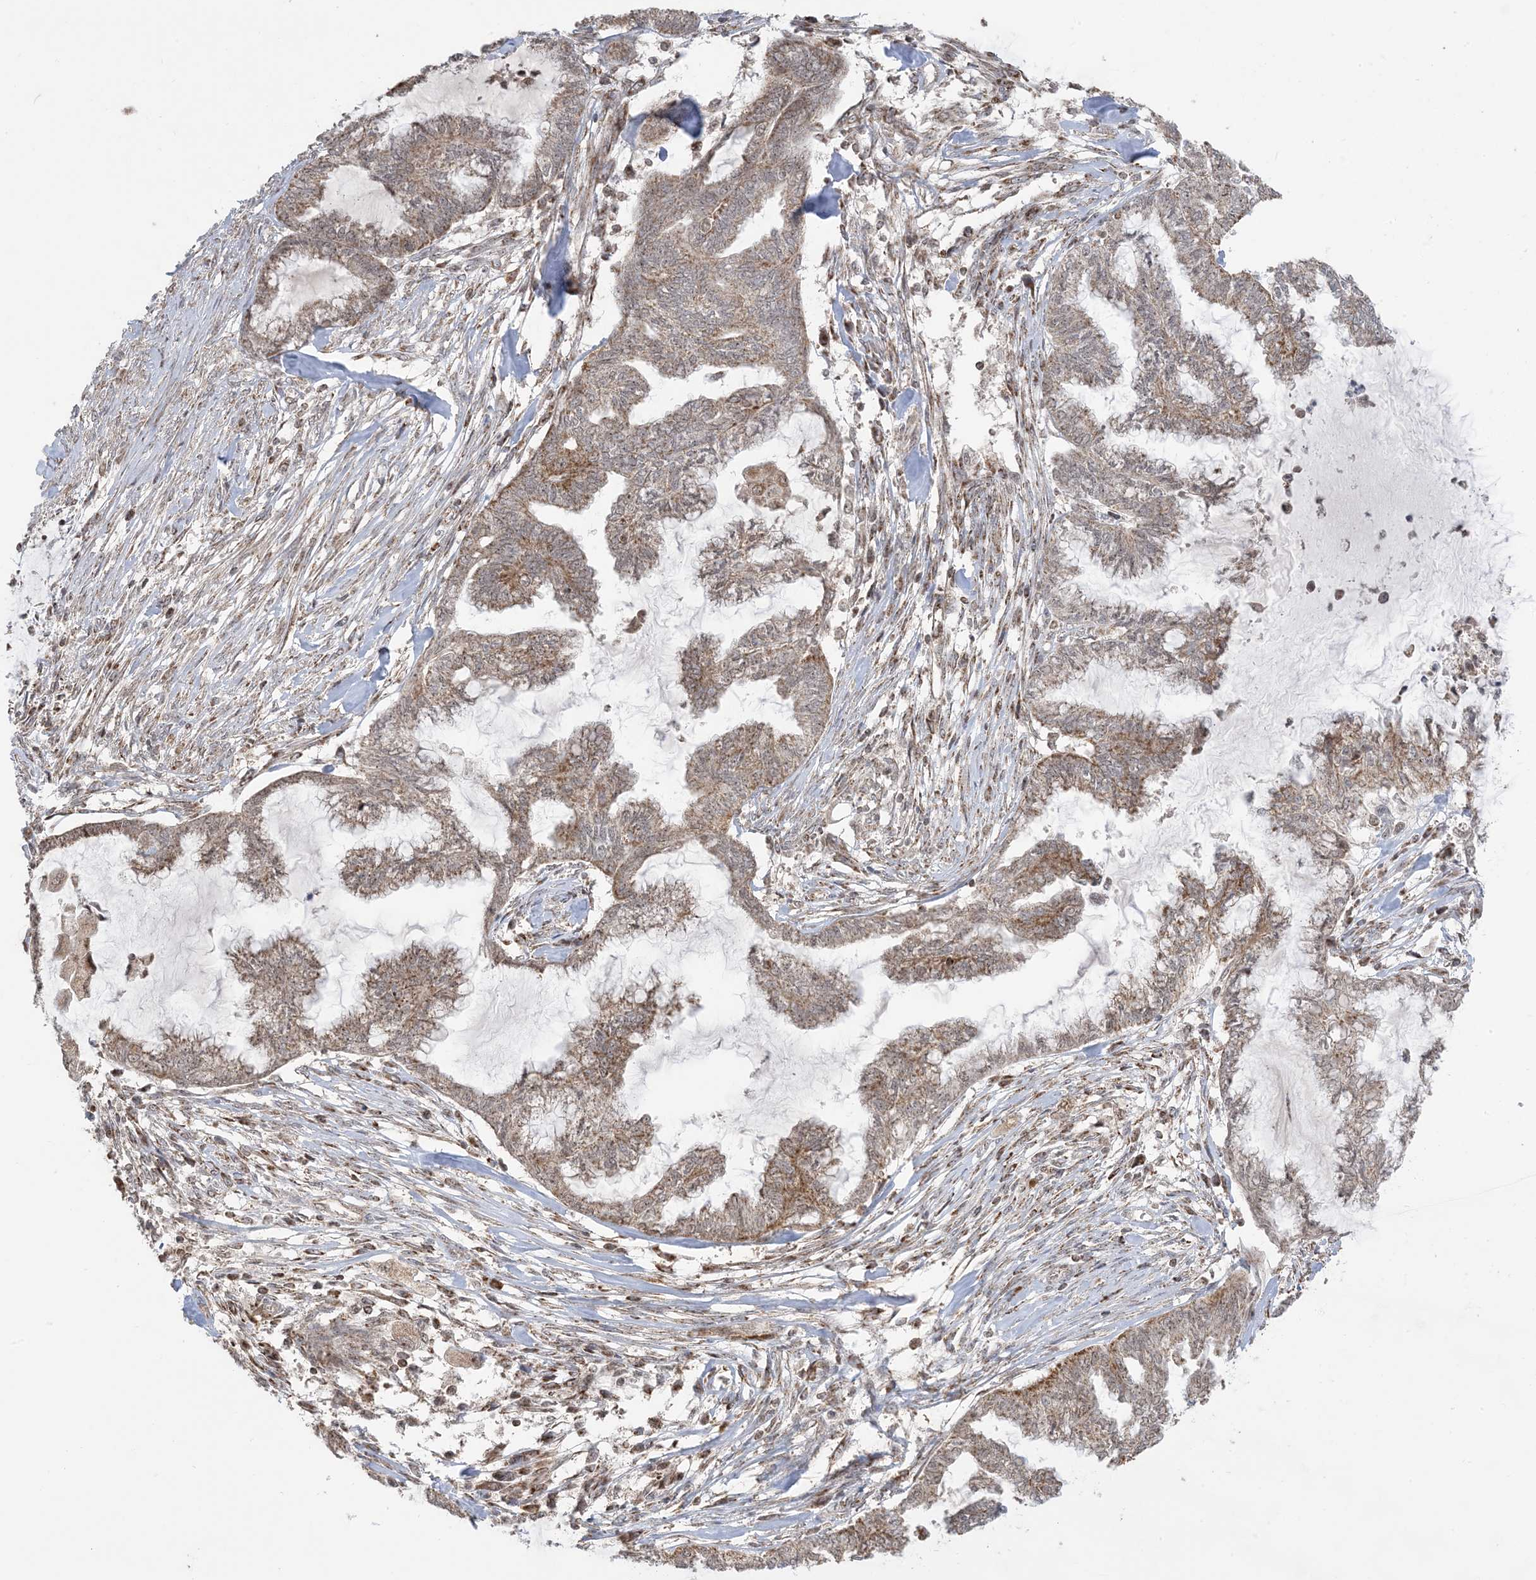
{"staining": {"intensity": "moderate", "quantity": ">75%", "location": "cytoplasmic/membranous,nuclear"}, "tissue": "endometrial cancer", "cell_type": "Tumor cells", "image_type": "cancer", "snomed": [{"axis": "morphology", "description": "Adenocarcinoma, NOS"}, {"axis": "topography", "description": "Endometrium"}], "caption": "High-magnification brightfield microscopy of endometrial adenocarcinoma stained with DAB (brown) and counterstained with hematoxylin (blue). tumor cells exhibit moderate cytoplasmic/membranous and nuclear staining is seen in approximately>75% of cells.", "gene": "MAPKBP1", "patient": {"sex": "female", "age": 86}}